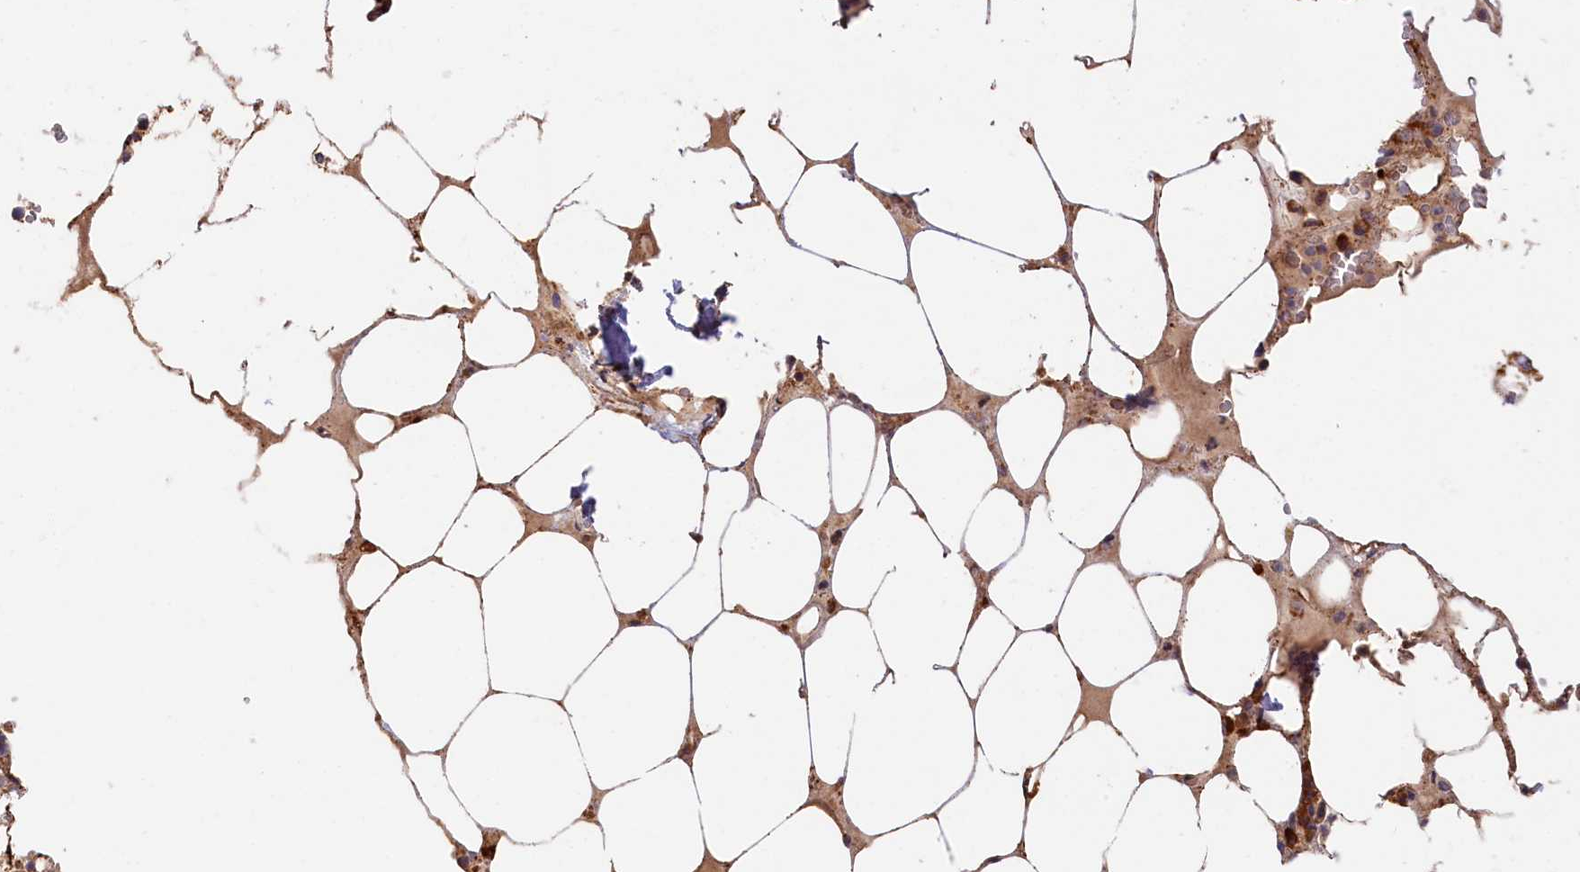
{"staining": {"intensity": "moderate", "quantity": ">75%", "location": "cytoplasmic/membranous"}, "tissue": "bone marrow", "cell_type": "Hematopoietic cells", "image_type": "normal", "snomed": [{"axis": "morphology", "description": "Normal tissue, NOS"}, {"axis": "topography", "description": "Bone marrow"}], "caption": "A brown stain labels moderate cytoplasmic/membranous expression of a protein in hematopoietic cells of unremarkable human bone marrow. The staining was performed using DAB (3,3'-diaminobenzidine) to visualize the protein expression in brown, while the nuclei were stained in blue with hematoxylin (Magnification: 20x).", "gene": "CEP44", "patient": {"sex": "male", "age": 64}}